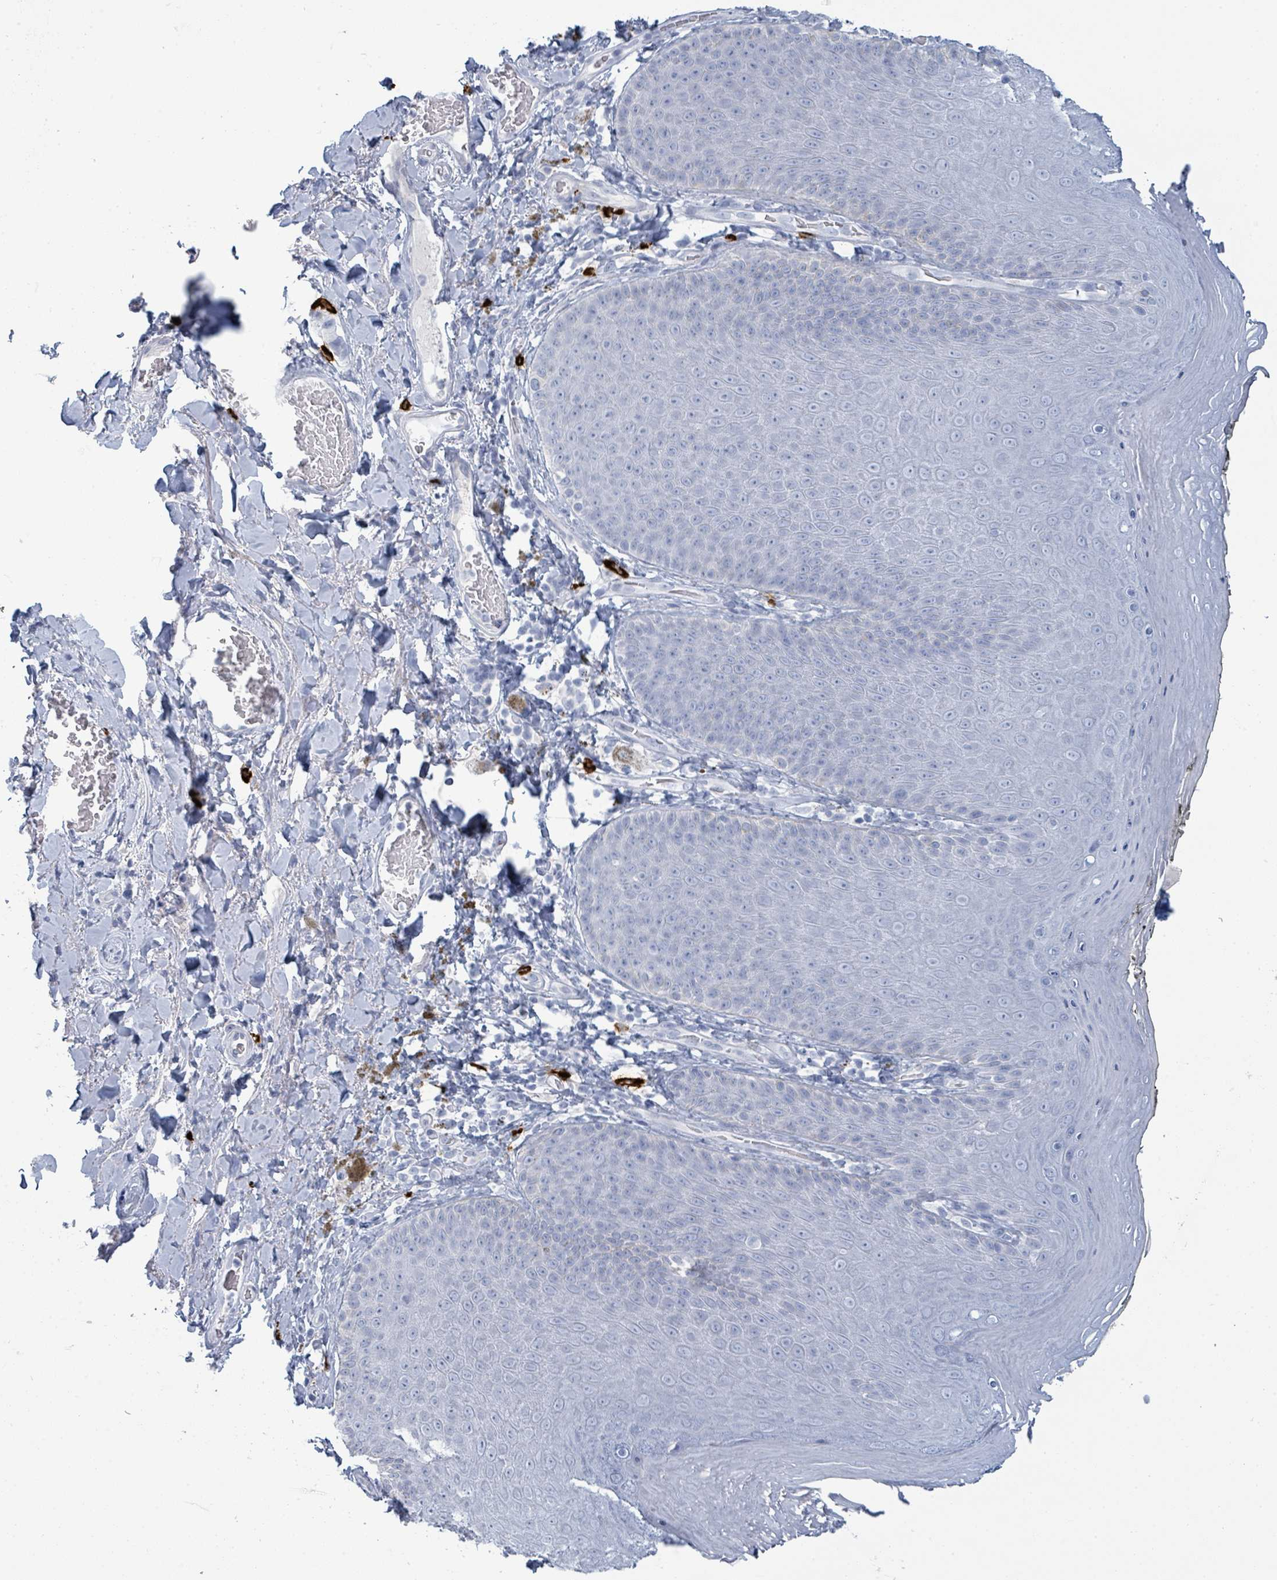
{"staining": {"intensity": "negative", "quantity": "none", "location": "none"}, "tissue": "skin", "cell_type": "Epidermal cells", "image_type": "normal", "snomed": [{"axis": "morphology", "description": "Normal tissue, NOS"}, {"axis": "topography", "description": "Anal"}, {"axis": "topography", "description": "Peripheral nerve tissue"}], "caption": "This is an IHC histopathology image of benign human skin. There is no positivity in epidermal cells.", "gene": "VPS13D", "patient": {"sex": "male", "age": 53}}